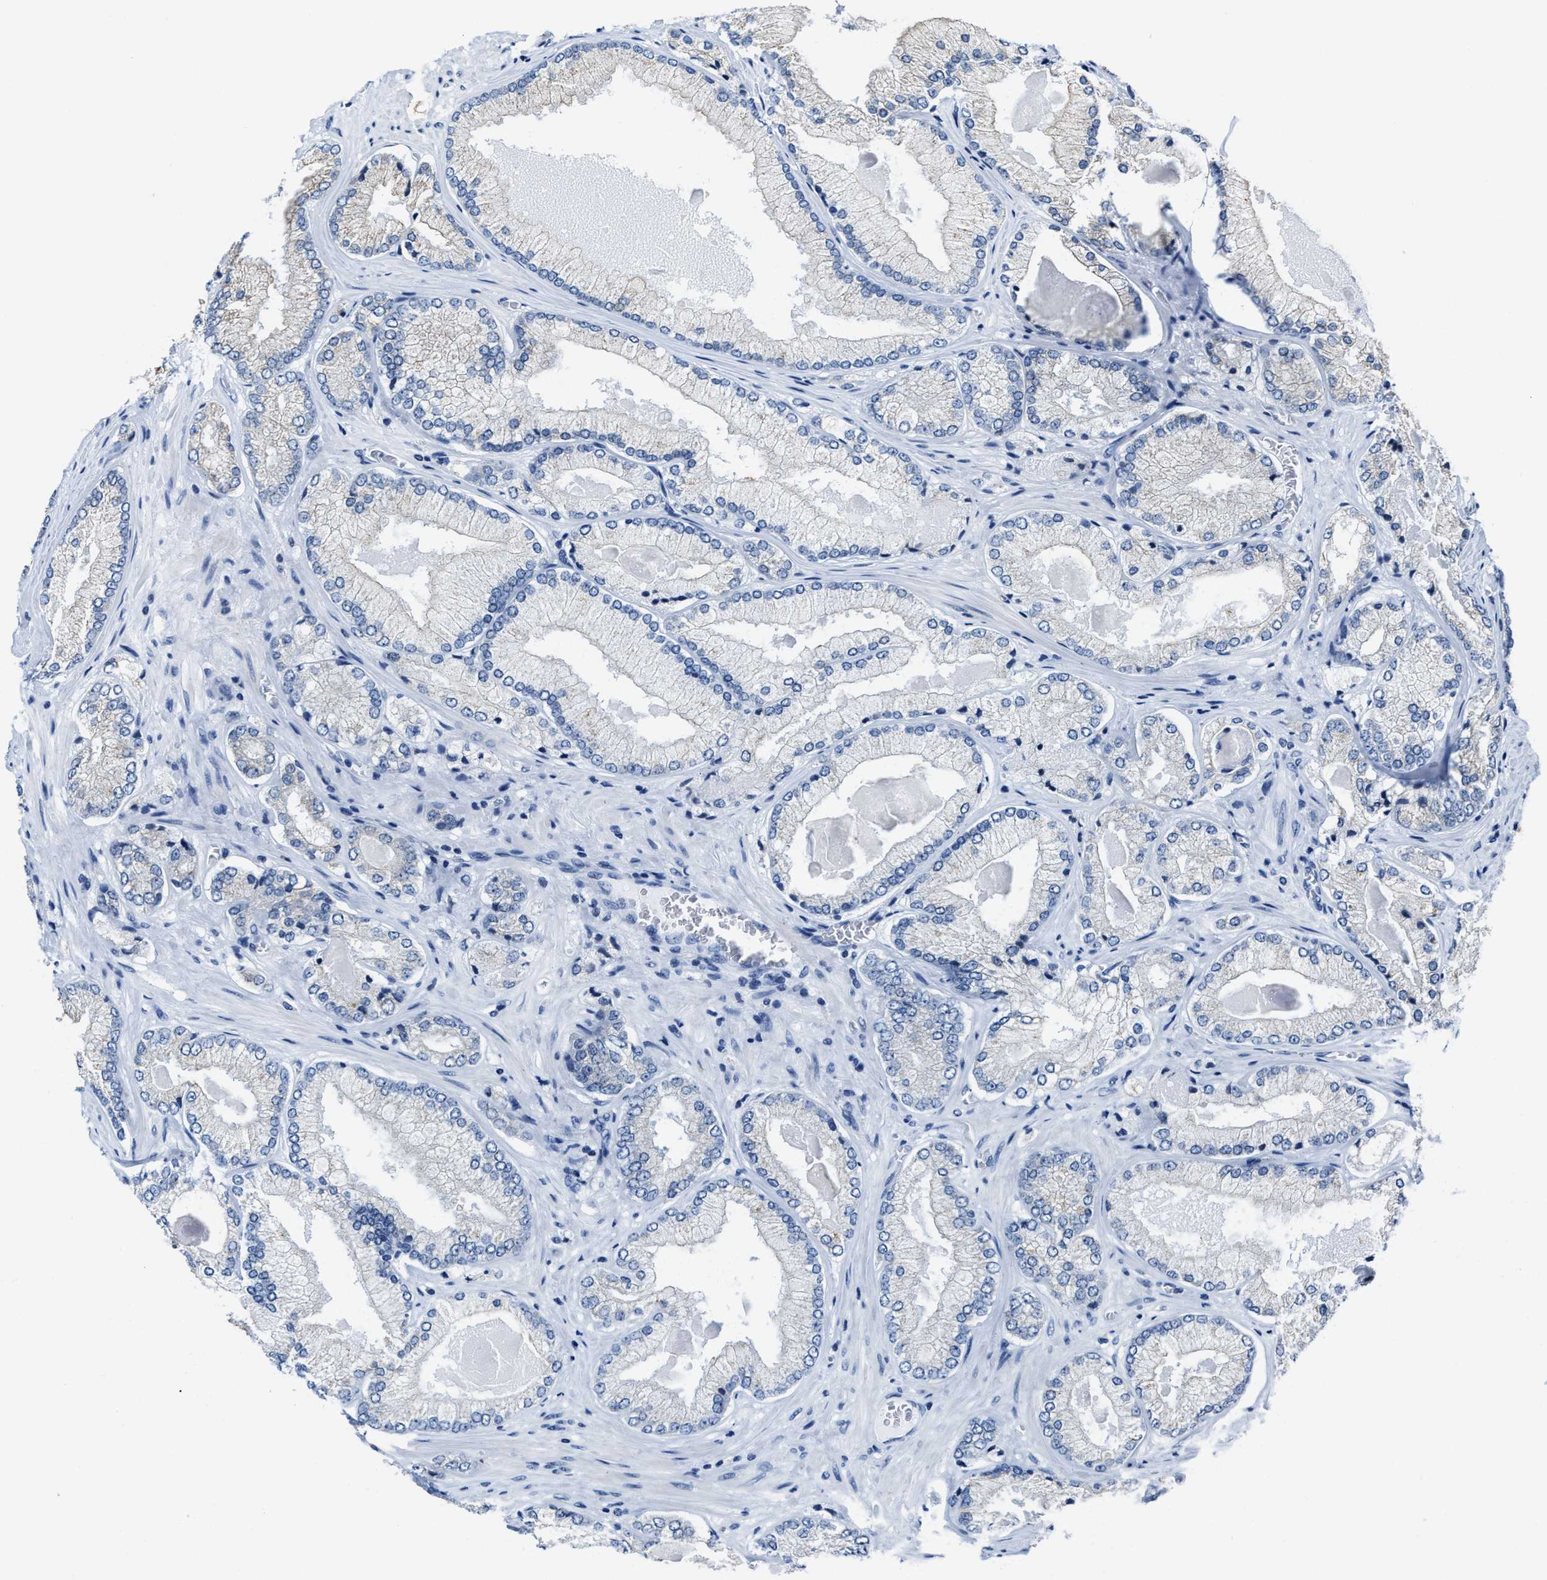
{"staining": {"intensity": "negative", "quantity": "none", "location": "none"}, "tissue": "prostate cancer", "cell_type": "Tumor cells", "image_type": "cancer", "snomed": [{"axis": "morphology", "description": "Adenocarcinoma, Low grade"}, {"axis": "topography", "description": "Prostate"}], "caption": "A photomicrograph of human prostate adenocarcinoma (low-grade) is negative for staining in tumor cells.", "gene": "ASZ1", "patient": {"sex": "male", "age": 65}}